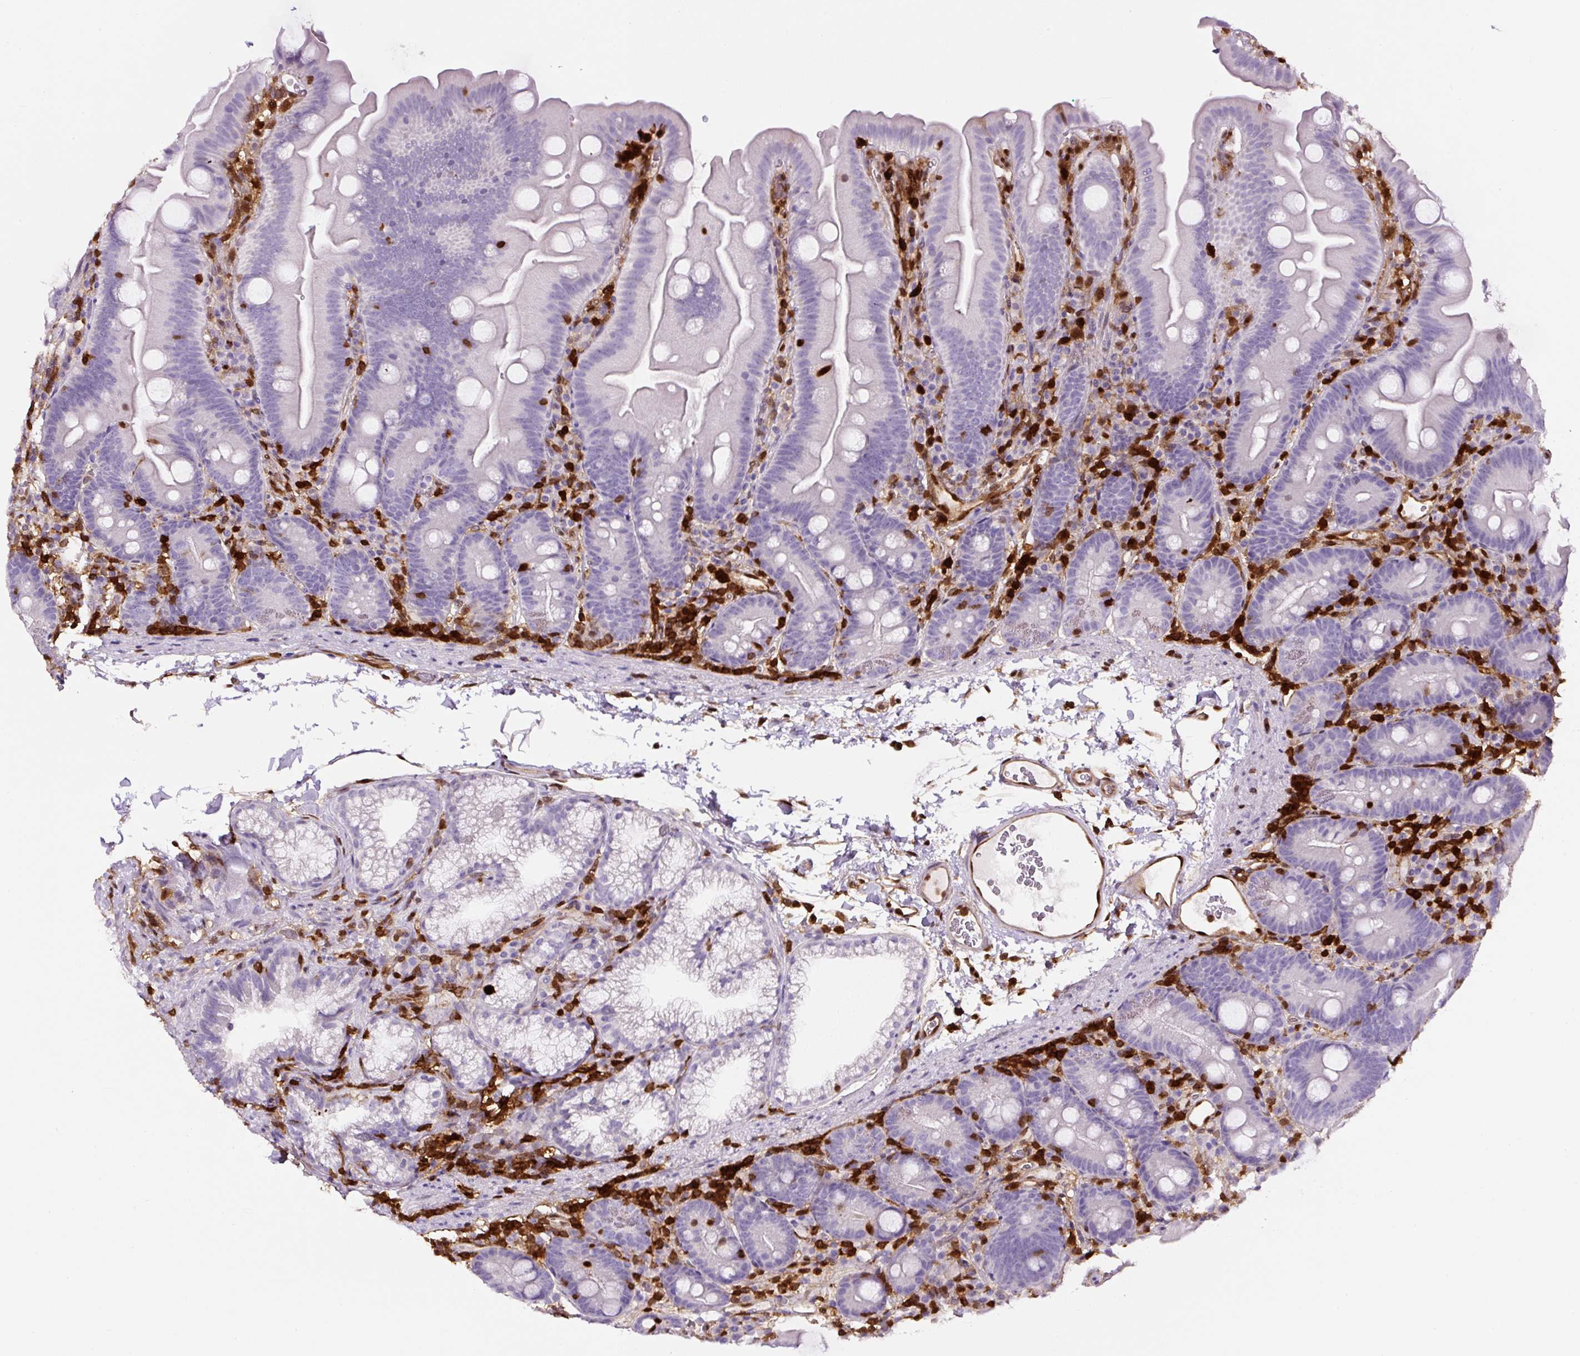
{"staining": {"intensity": "negative", "quantity": "none", "location": "none"}, "tissue": "small intestine", "cell_type": "Glandular cells", "image_type": "normal", "snomed": [{"axis": "morphology", "description": "Normal tissue, NOS"}, {"axis": "topography", "description": "Small intestine"}], "caption": "IHC histopathology image of benign small intestine stained for a protein (brown), which shows no staining in glandular cells.", "gene": "ANXA1", "patient": {"sex": "female", "age": 68}}